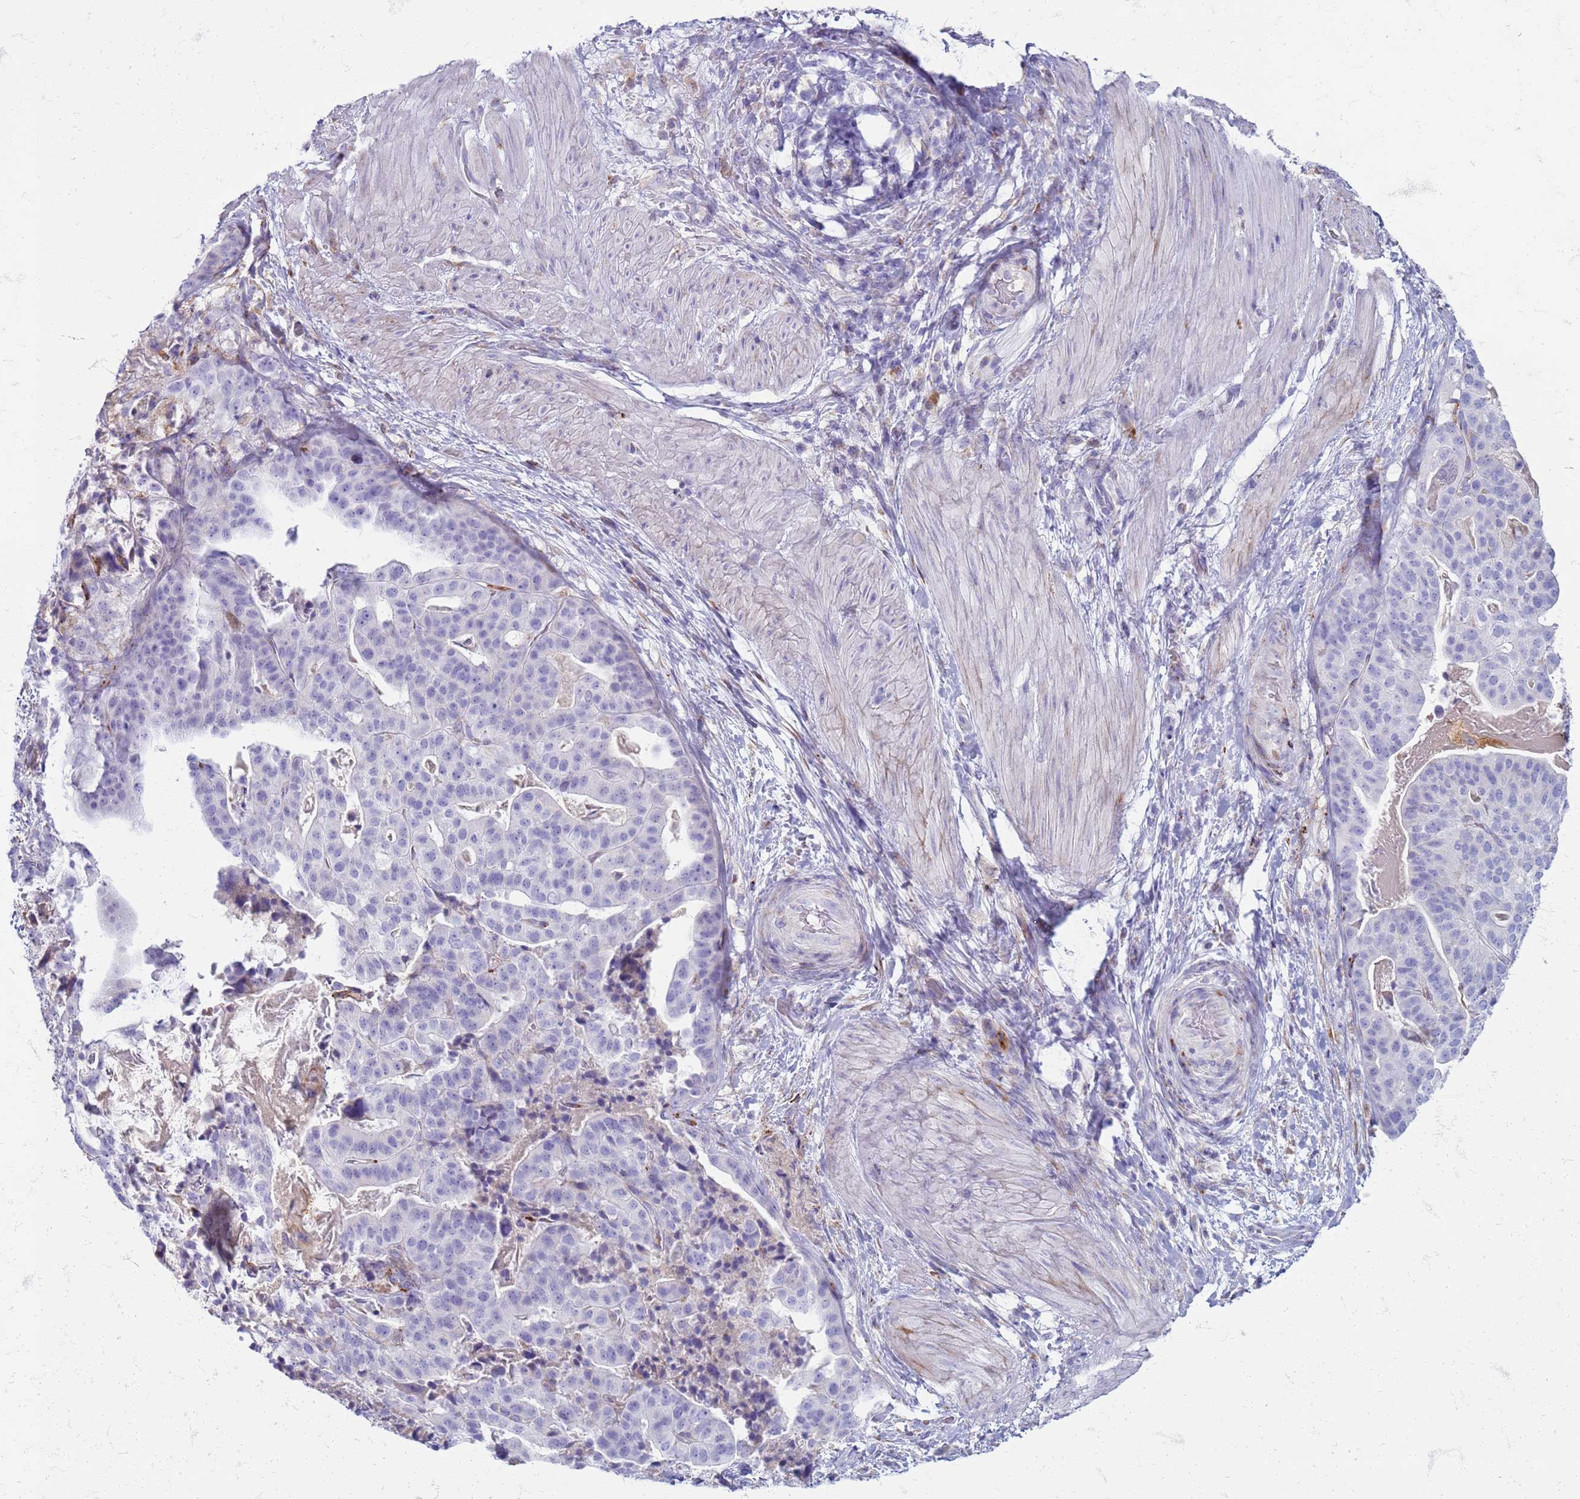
{"staining": {"intensity": "negative", "quantity": "none", "location": "none"}, "tissue": "stomach cancer", "cell_type": "Tumor cells", "image_type": "cancer", "snomed": [{"axis": "morphology", "description": "Adenocarcinoma, NOS"}, {"axis": "topography", "description": "Stomach"}], "caption": "This is an immunohistochemistry (IHC) photomicrograph of human stomach cancer (adenocarcinoma). There is no expression in tumor cells.", "gene": "PDK3", "patient": {"sex": "male", "age": 48}}